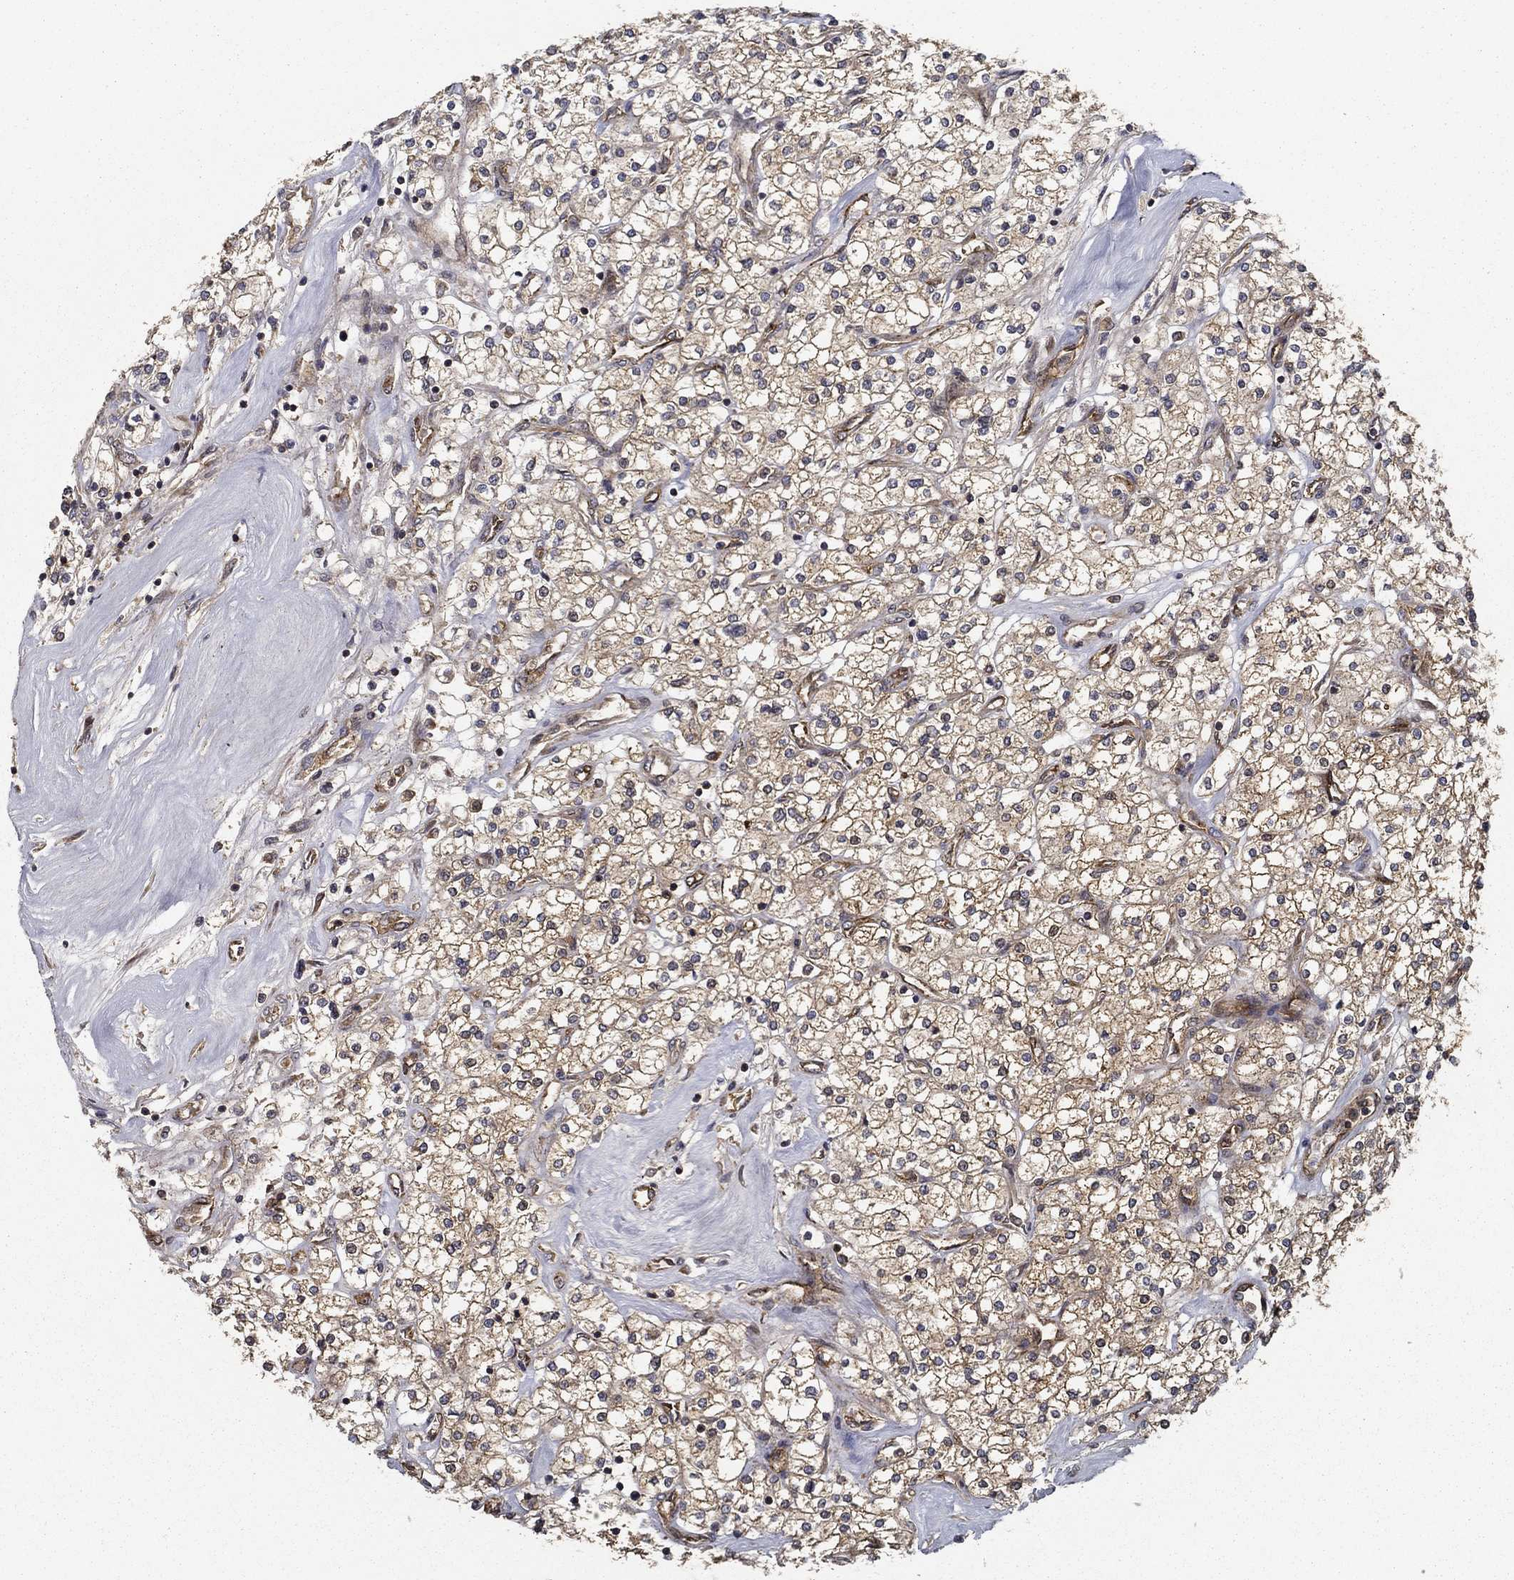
{"staining": {"intensity": "weak", "quantity": ">75%", "location": "cytoplasmic/membranous"}, "tissue": "renal cancer", "cell_type": "Tumor cells", "image_type": "cancer", "snomed": [{"axis": "morphology", "description": "Adenocarcinoma, NOS"}, {"axis": "topography", "description": "Kidney"}], "caption": "DAB (3,3'-diaminobenzidine) immunohistochemical staining of human renal cancer demonstrates weak cytoplasmic/membranous protein expression in approximately >75% of tumor cells.", "gene": "BABAM2", "patient": {"sex": "male", "age": 80}}